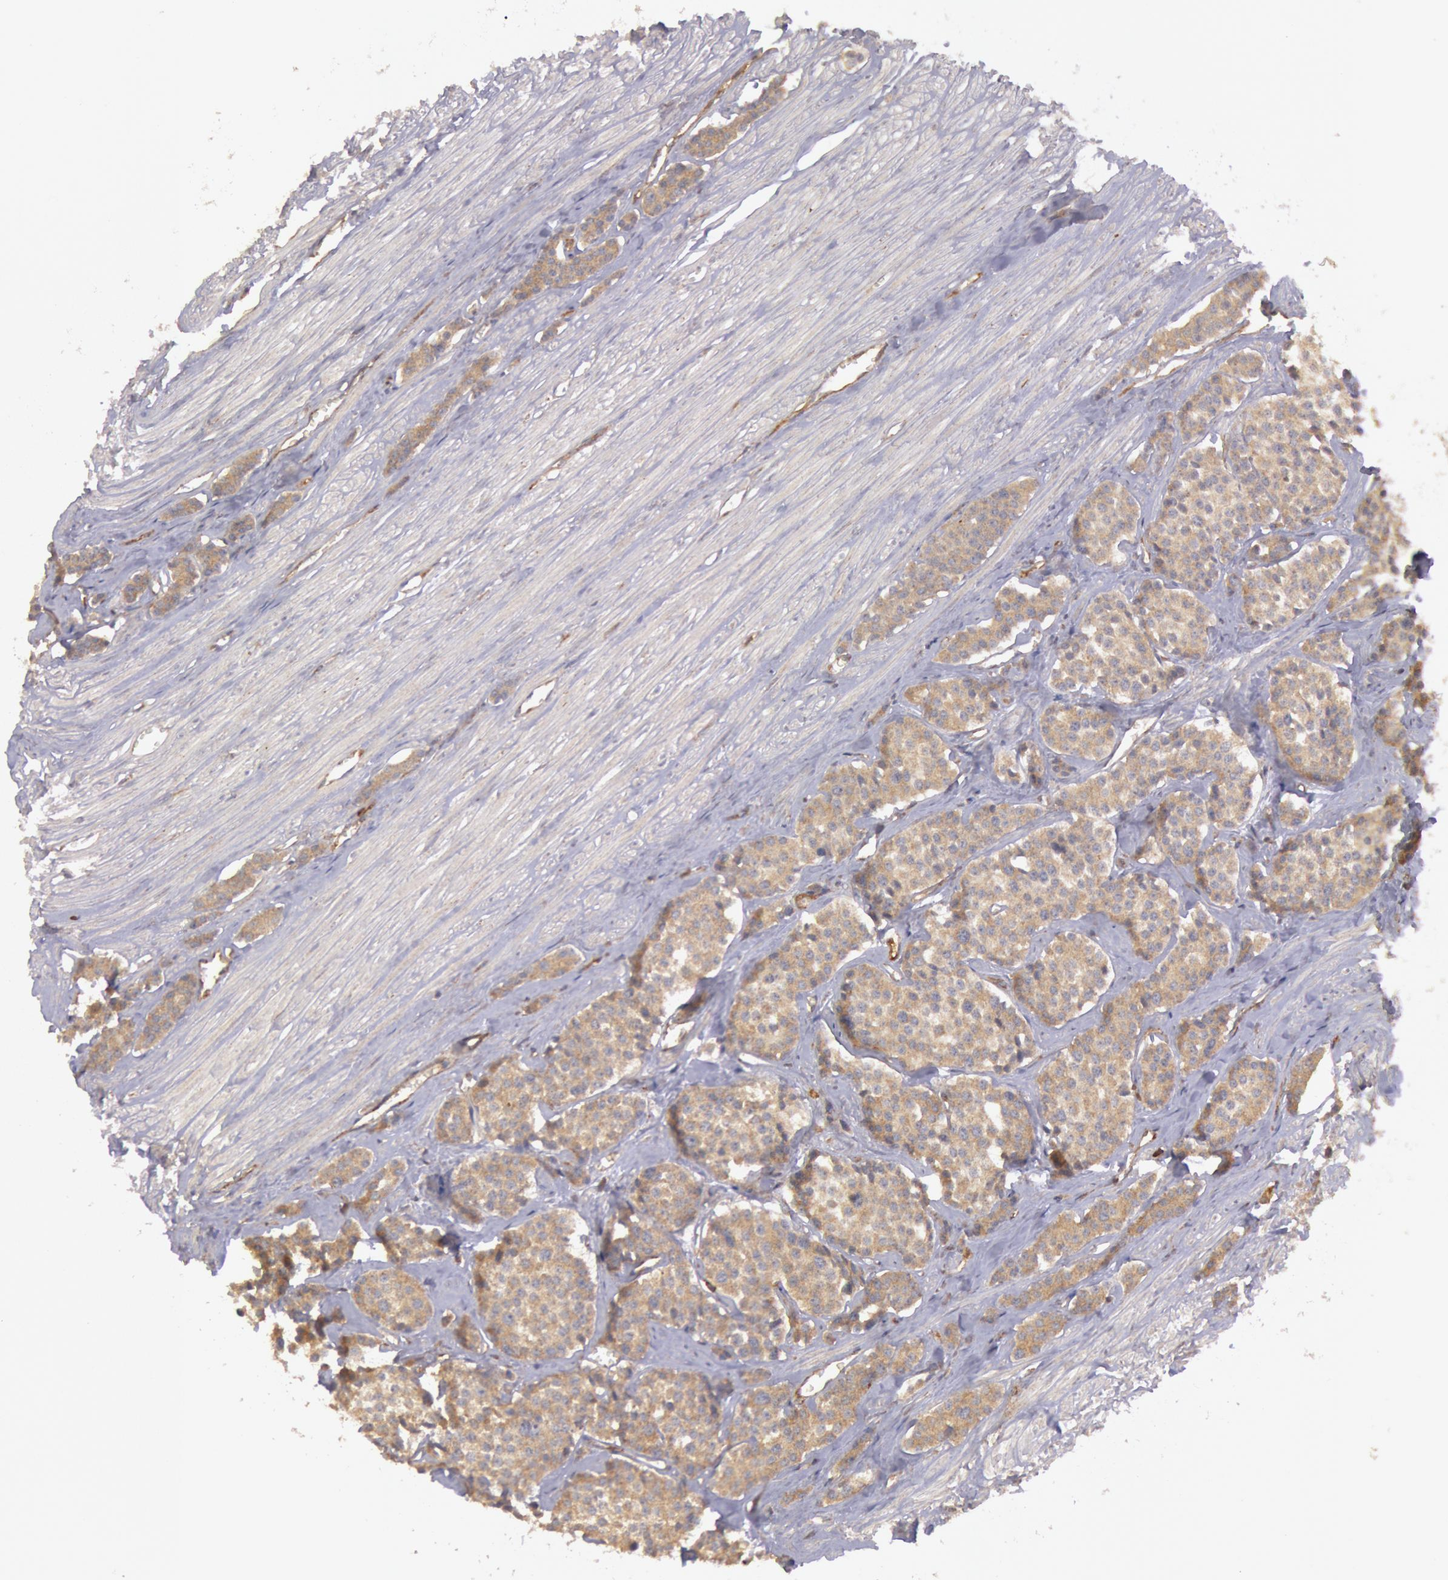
{"staining": {"intensity": "moderate", "quantity": ">75%", "location": "cytoplasmic/membranous"}, "tissue": "carcinoid", "cell_type": "Tumor cells", "image_type": "cancer", "snomed": [{"axis": "morphology", "description": "Carcinoid, malignant, NOS"}, {"axis": "topography", "description": "Small intestine"}], "caption": "Malignant carcinoid was stained to show a protein in brown. There is medium levels of moderate cytoplasmic/membranous staining in approximately >75% of tumor cells.", "gene": "PIK3R1", "patient": {"sex": "male", "age": 60}}